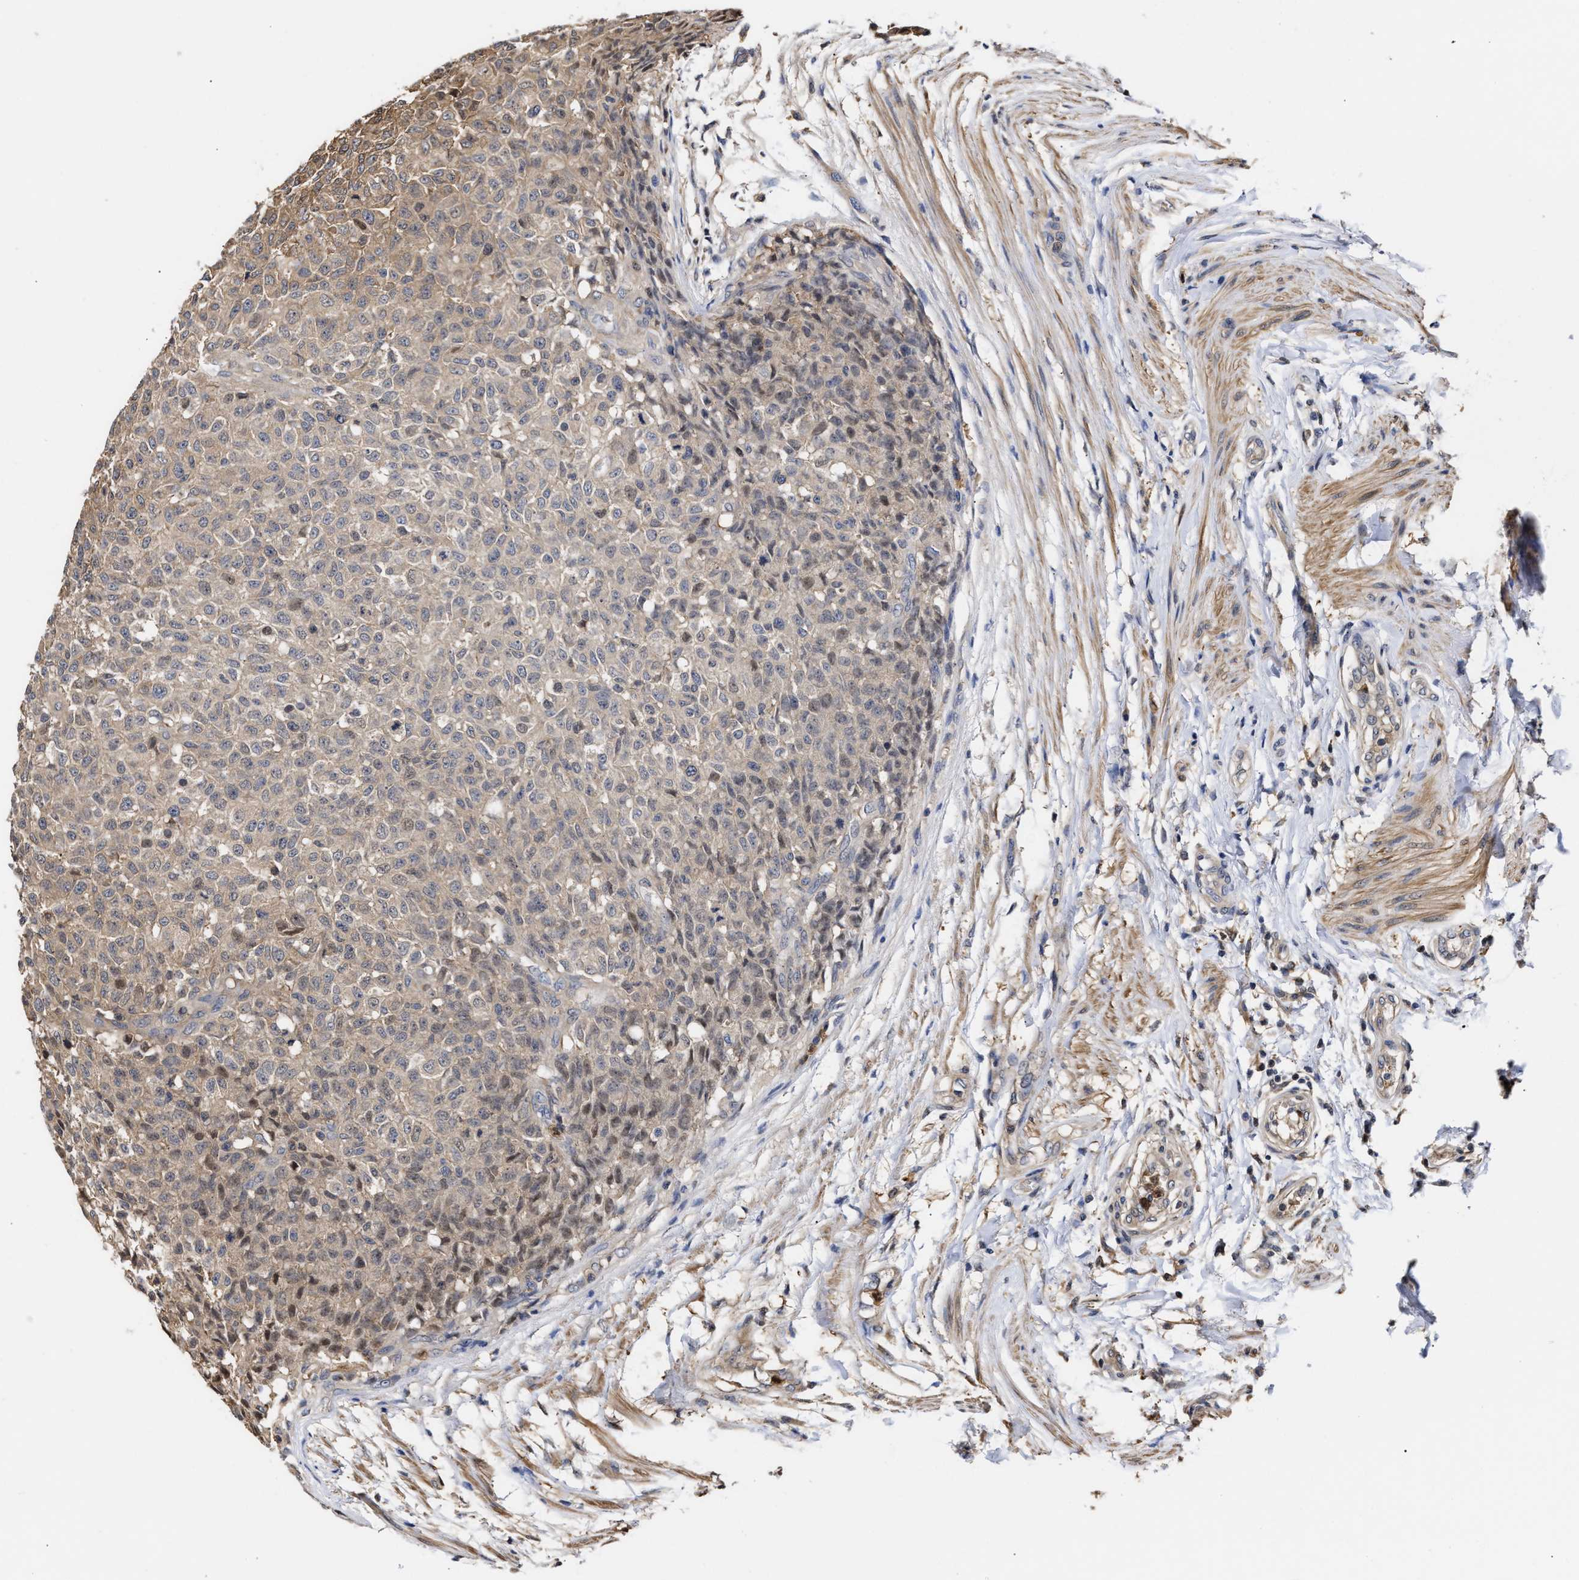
{"staining": {"intensity": "weak", "quantity": "25%-75%", "location": "cytoplasmic/membranous"}, "tissue": "testis cancer", "cell_type": "Tumor cells", "image_type": "cancer", "snomed": [{"axis": "morphology", "description": "Seminoma, NOS"}, {"axis": "topography", "description": "Testis"}], "caption": "Immunohistochemical staining of testis cancer reveals low levels of weak cytoplasmic/membranous expression in approximately 25%-75% of tumor cells.", "gene": "KLHDC1", "patient": {"sex": "male", "age": 59}}